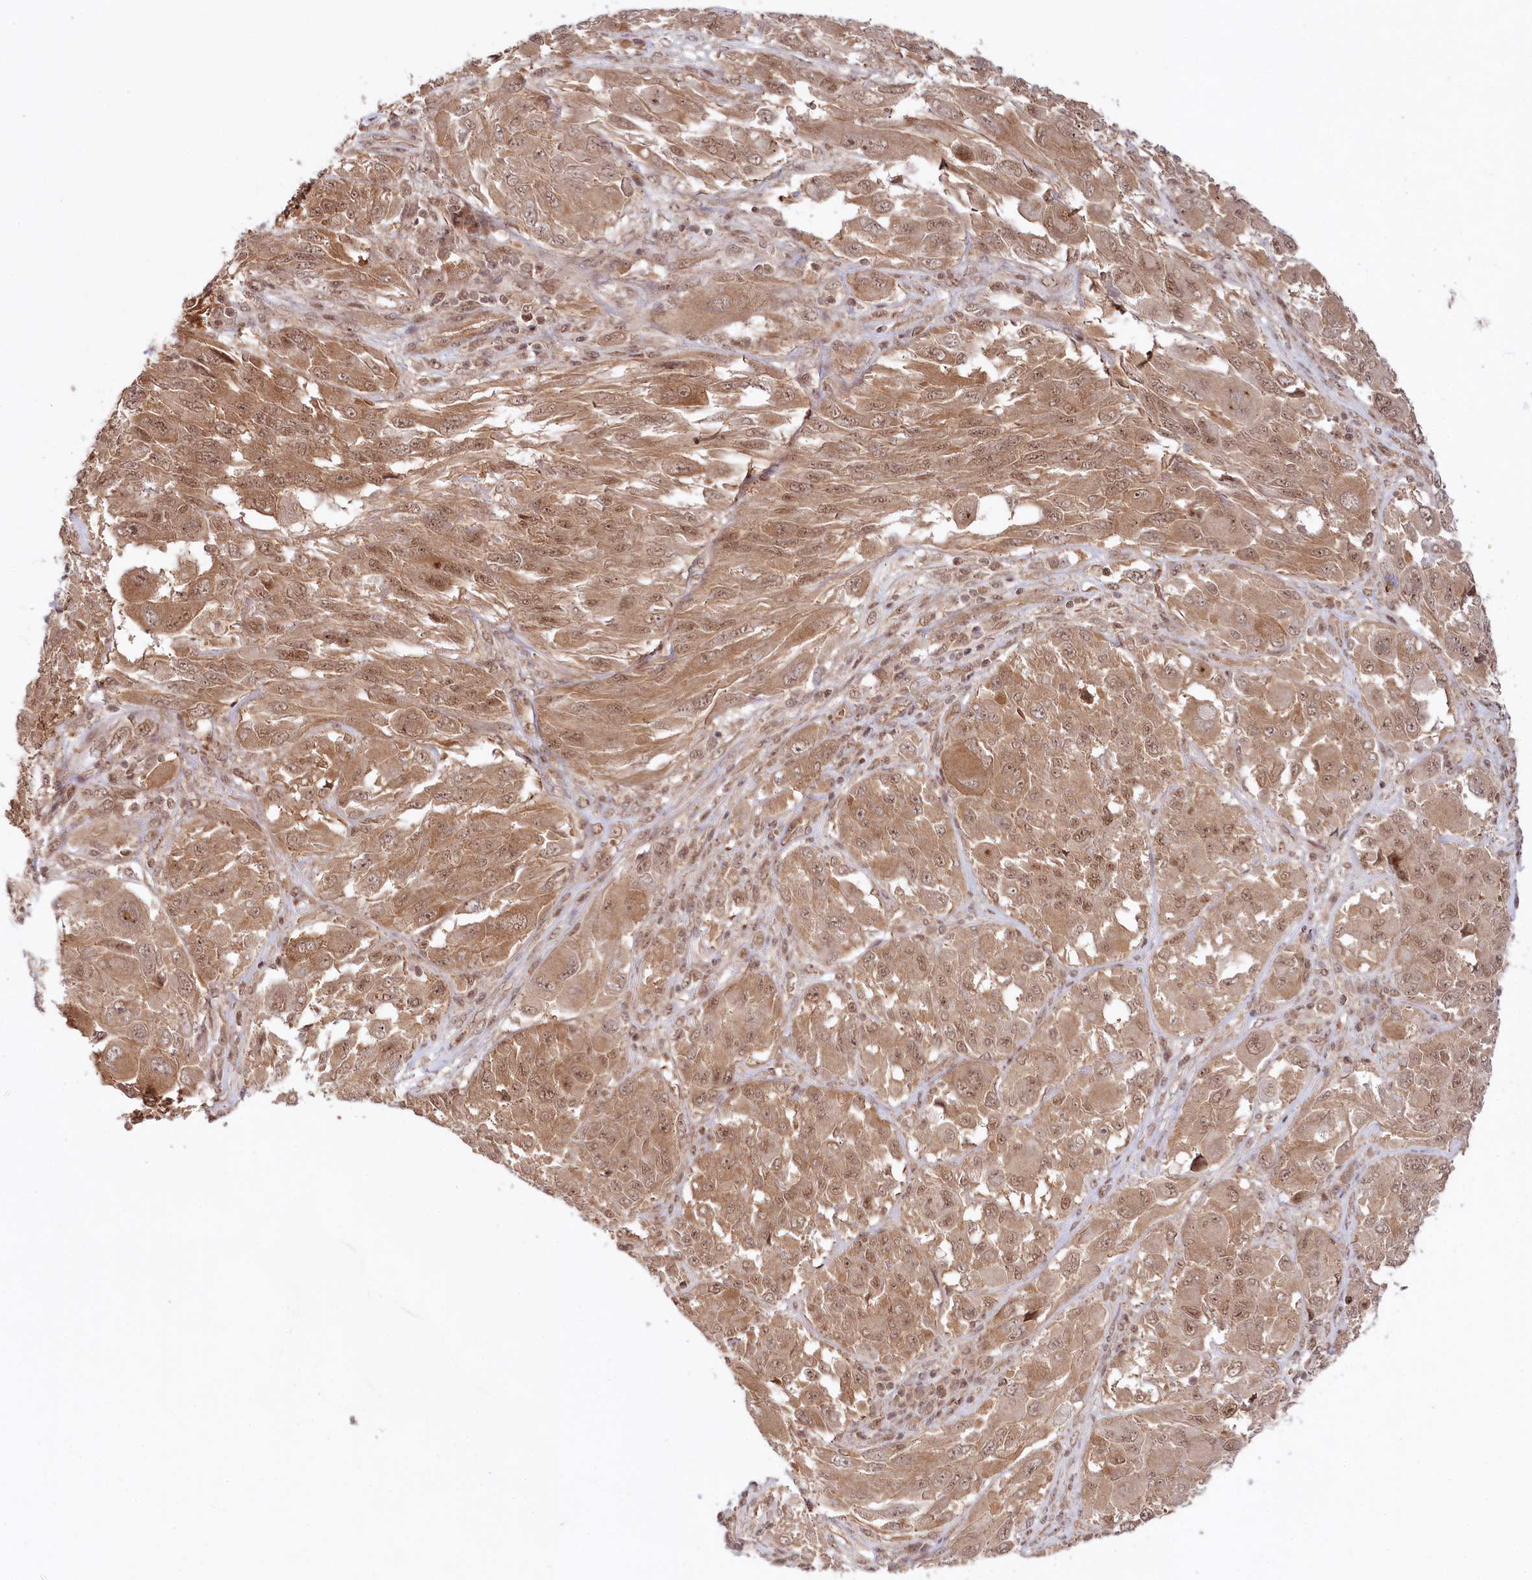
{"staining": {"intensity": "moderate", "quantity": ">75%", "location": "cytoplasmic/membranous,nuclear"}, "tissue": "melanoma", "cell_type": "Tumor cells", "image_type": "cancer", "snomed": [{"axis": "morphology", "description": "Malignant melanoma, NOS"}, {"axis": "topography", "description": "Skin"}], "caption": "Immunohistochemistry micrograph of melanoma stained for a protein (brown), which exhibits medium levels of moderate cytoplasmic/membranous and nuclear positivity in about >75% of tumor cells.", "gene": "CCDC65", "patient": {"sex": "female", "age": 91}}